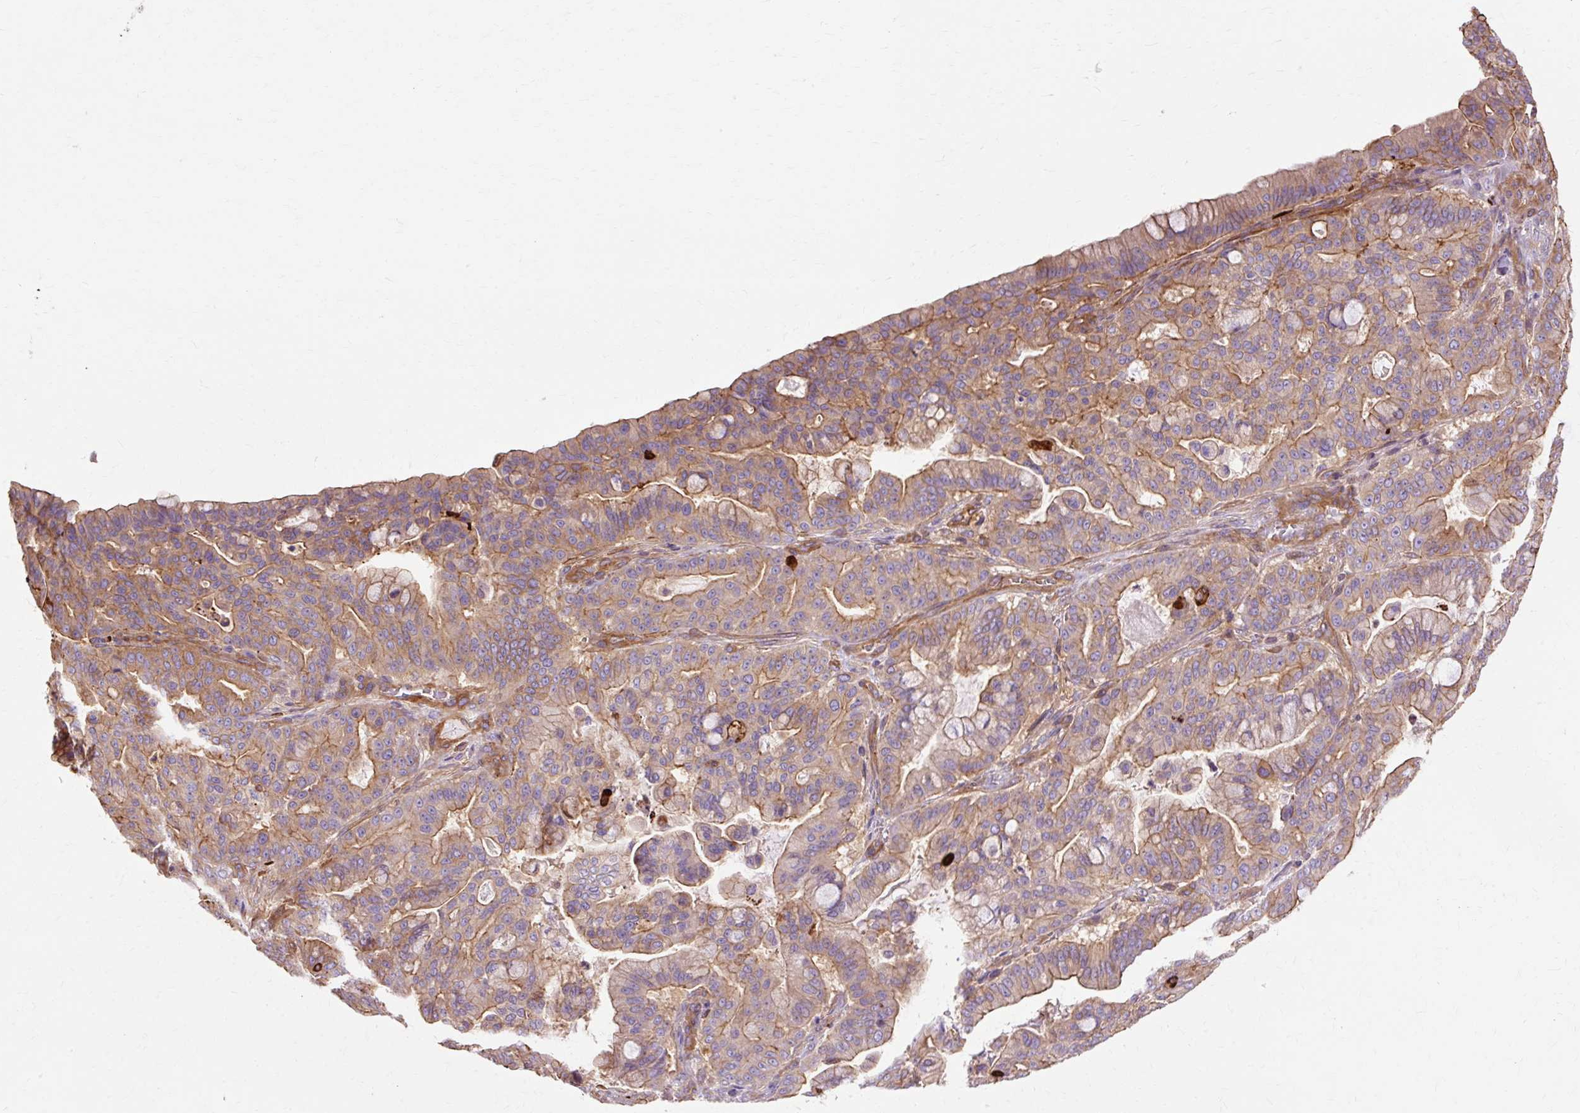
{"staining": {"intensity": "moderate", "quantity": ">75%", "location": "cytoplasmic/membranous"}, "tissue": "pancreatic cancer", "cell_type": "Tumor cells", "image_type": "cancer", "snomed": [{"axis": "morphology", "description": "Adenocarcinoma, NOS"}, {"axis": "topography", "description": "Pancreas"}], "caption": "A micrograph of human pancreatic adenocarcinoma stained for a protein exhibits moderate cytoplasmic/membranous brown staining in tumor cells. The staining was performed using DAB (3,3'-diaminobenzidine), with brown indicating positive protein expression. Nuclei are stained blue with hematoxylin.", "gene": "TBC1D2B", "patient": {"sex": "male", "age": 63}}